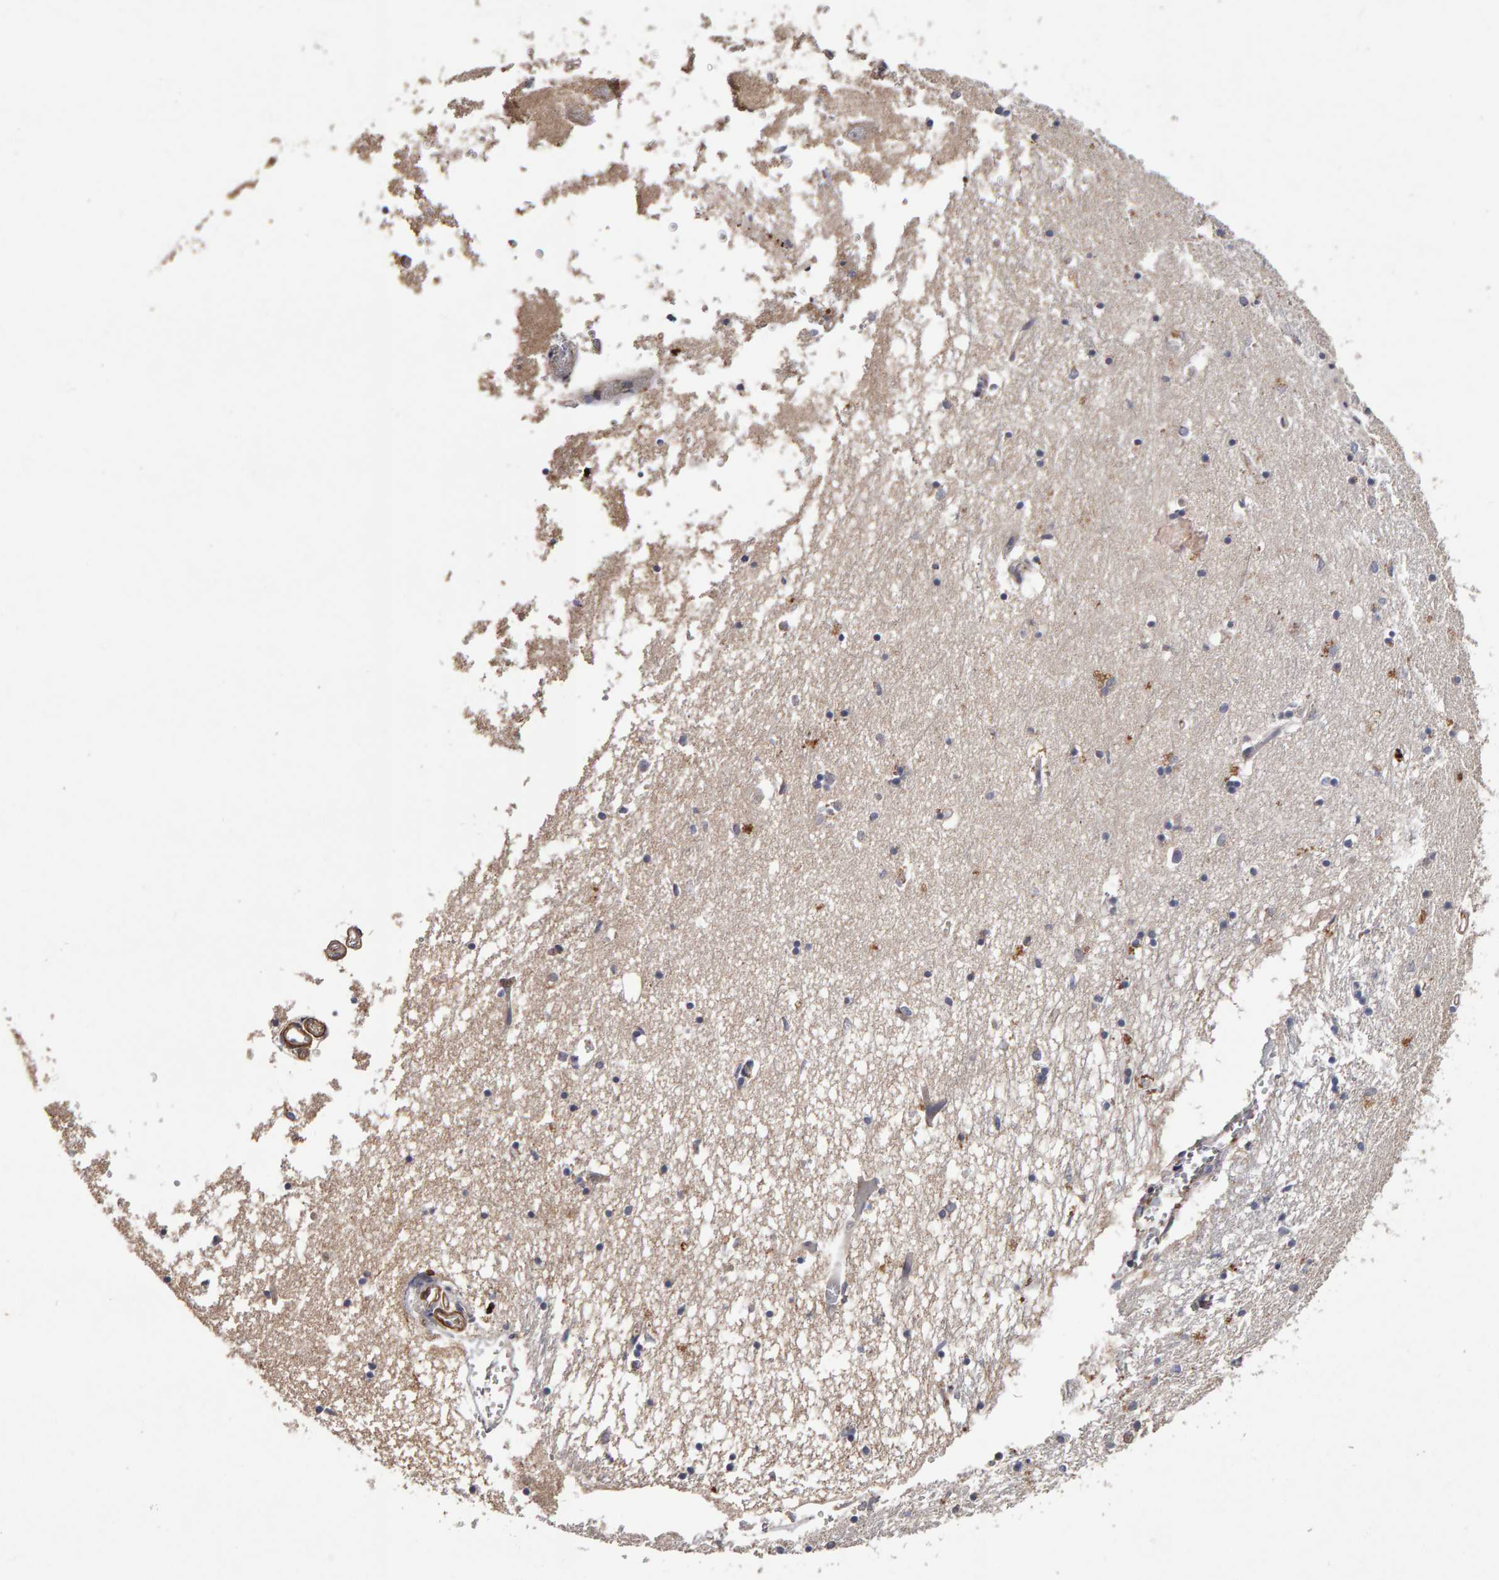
{"staining": {"intensity": "moderate", "quantity": "<25%", "location": "cytoplasmic/membranous"}, "tissue": "hippocampus", "cell_type": "Glial cells", "image_type": "normal", "snomed": [{"axis": "morphology", "description": "Normal tissue, NOS"}, {"axis": "topography", "description": "Hippocampus"}], "caption": "A brown stain labels moderate cytoplasmic/membranous positivity of a protein in glial cells of normal human hippocampus.", "gene": "CANT1", "patient": {"sex": "male", "age": 70}}